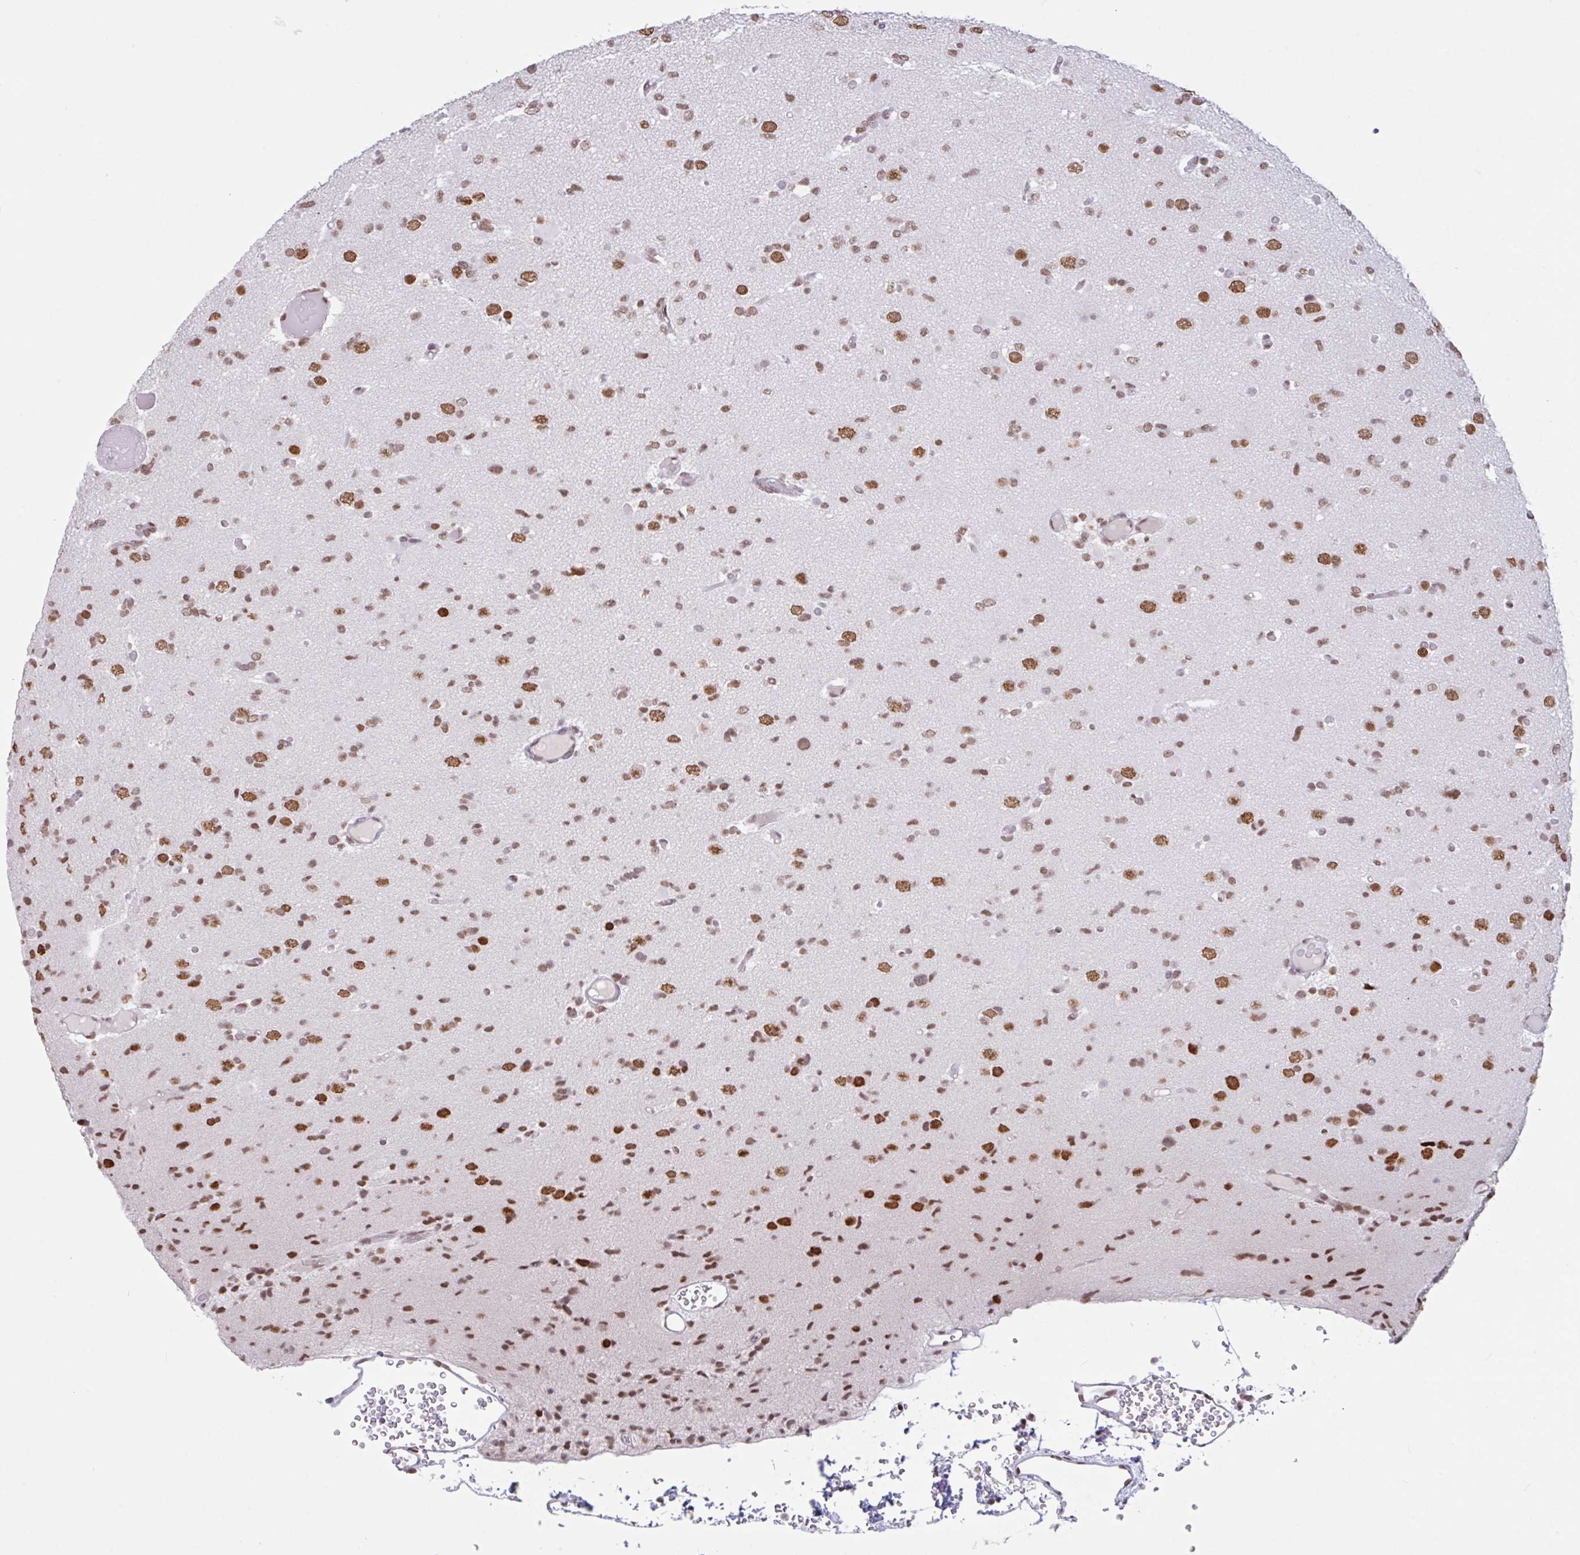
{"staining": {"intensity": "moderate", "quantity": ">75%", "location": "nuclear"}, "tissue": "glioma", "cell_type": "Tumor cells", "image_type": "cancer", "snomed": [{"axis": "morphology", "description": "Glioma, malignant, Low grade"}, {"axis": "topography", "description": "Brain"}], "caption": "Immunohistochemistry of human malignant glioma (low-grade) demonstrates medium levels of moderate nuclear staining in about >75% of tumor cells. Nuclei are stained in blue.", "gene": "CLP1", "patient": {"sex": "female", "age": 22}}